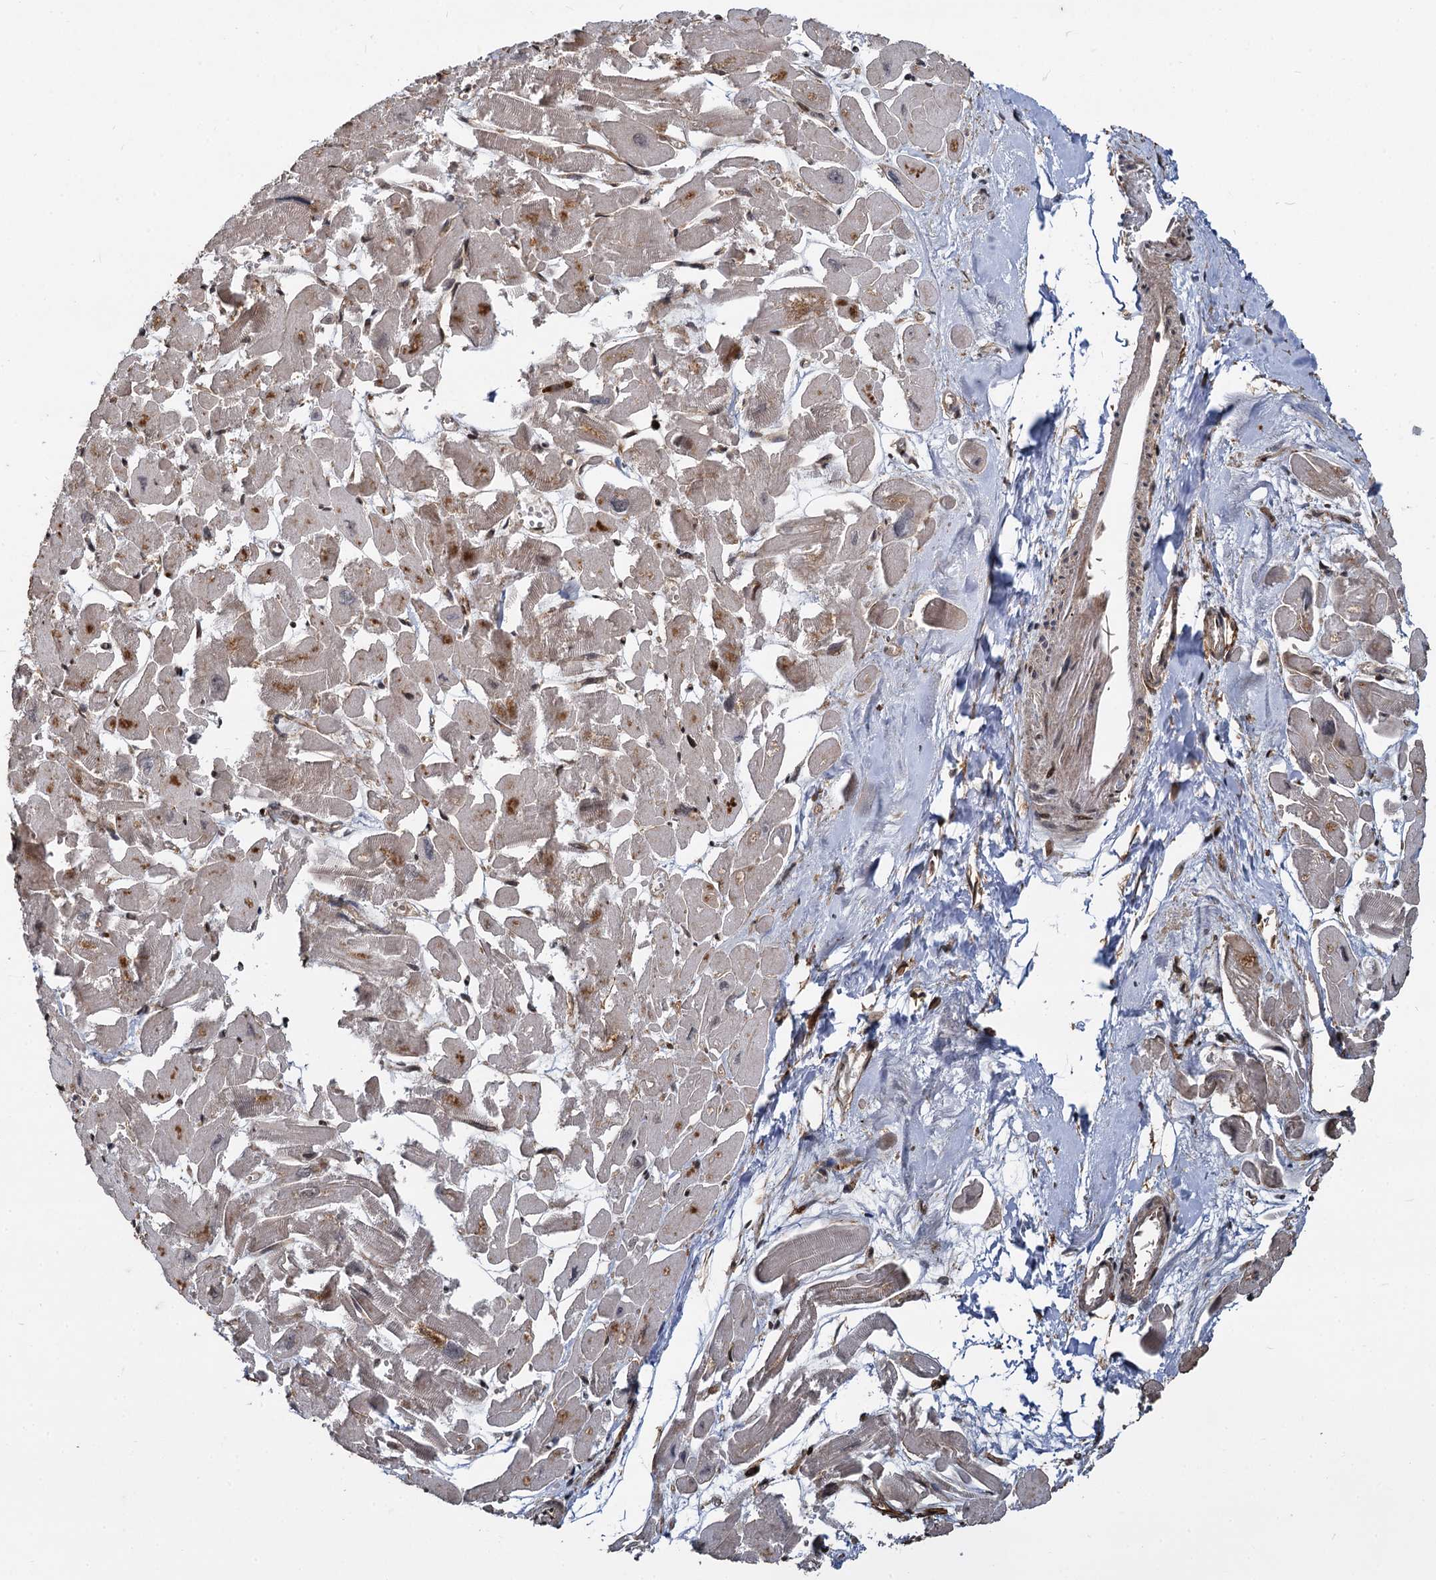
{"staining": {"intensity": "moderate", "quantity": ">75%", "location": "cytoplasmic/membranous,nuclear"}, "tissue": "heart muscle", "cell_type": "Cardiomyocytes", "image_type": "normal", "snomed": [{"axis": "morphology", "description": "Normal tissue, NOS"}, {"axis": "topography", "description": "Heart"}], "caption": "Heart muscle stained with immunohistochemistry (IHC) displays moderate cytoplasmic/membranous,nuclear expression in approximately >75% of cardiomyocytes.", "gene": "ANKRD49", "patient": {"sex": "male", "age": 54}}